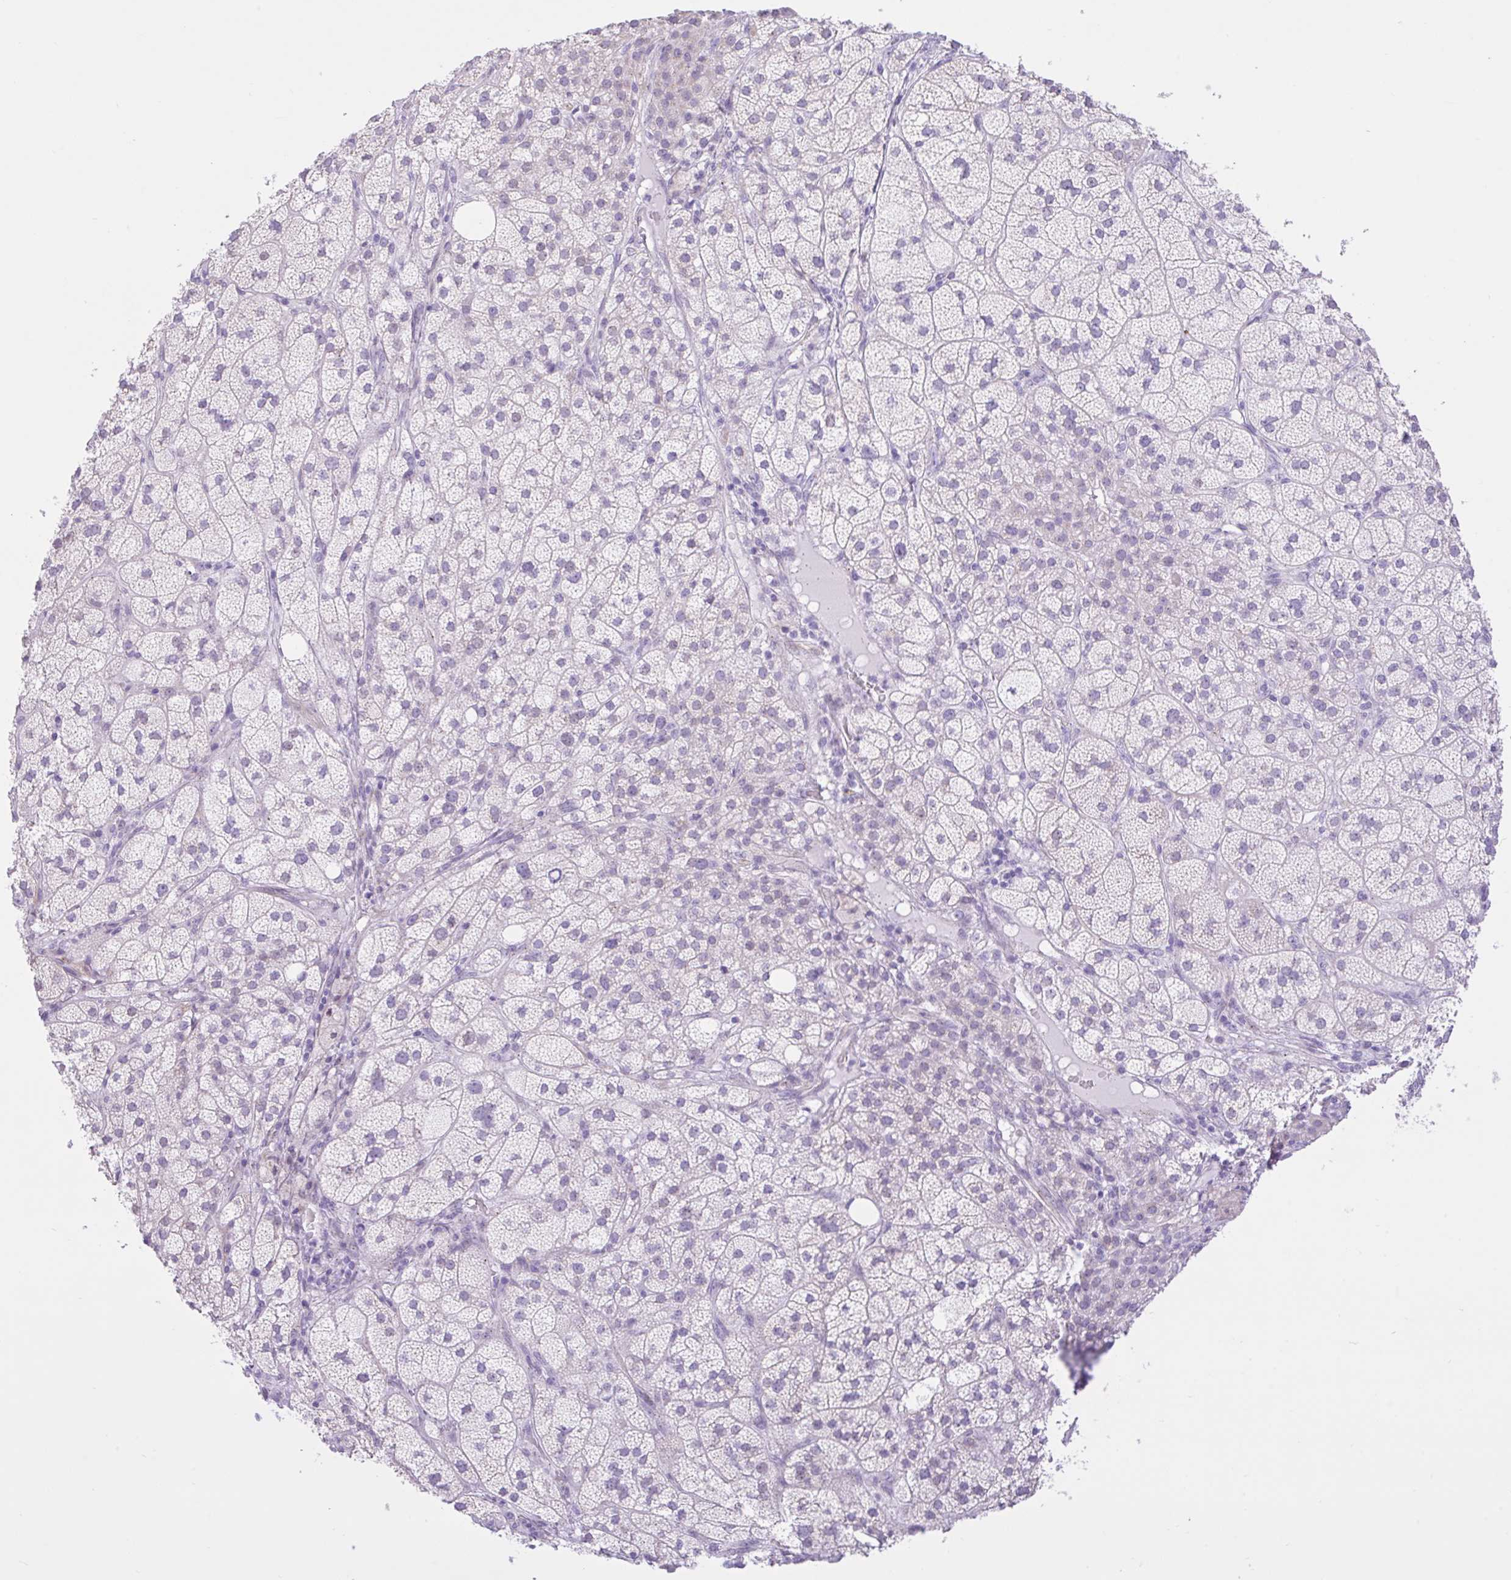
{"staining": {"intensity": "weak", "quantity": "<25%", "location": "cytoplasmic/membranous"}, "tissue": "adrenal gland", "cell_type": "Glandular cells", "image_type": "normal", "snomed": [{"axis": "morphology", "description": "Normal tissue, NOS"}, {"axis": "topography", "description": "Adrenal gland"}], "caption": "A high-resolution histopathology image shows IHC staining of benign adrenal gland, which reveals no significant positivity in glandular cells.", "gene": "REEP1", "patient": {"sex": "female", "age": 60}}